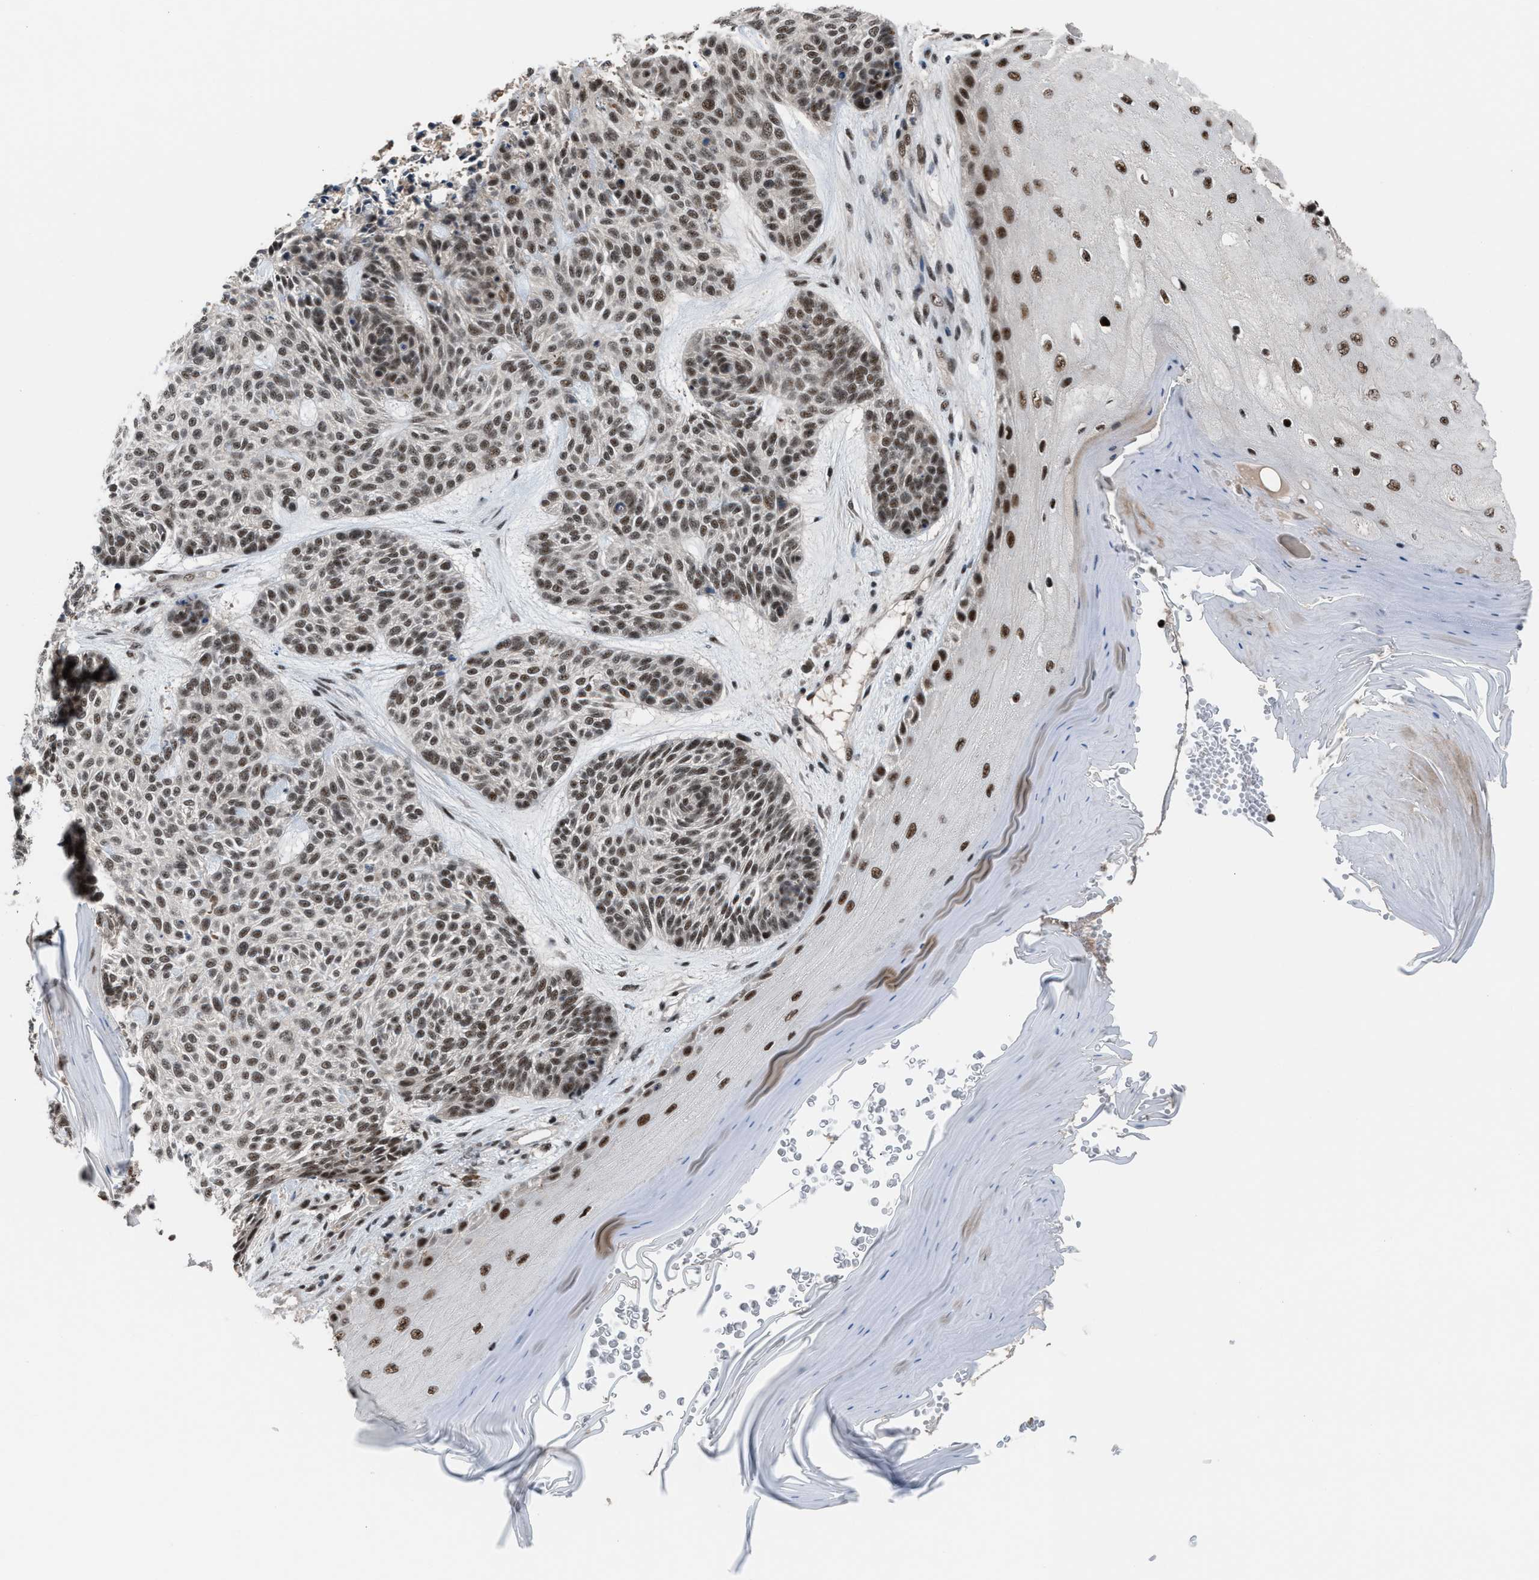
{"staining": {"intensity": "moderate", "quantity": ">75%", "location": "nuclear"}, "tissue": "skin cancer", "cell_type": "Tumor cells", "image_type": "cancer", "snomed": [{"axis": "morphology", "description": "Basal cell carcinoma"}, {"axis": "topography", "description": "Skin"}], "caption": "The image shows immunohistochemical staining of skin basal cell carcinoma. There is moderate nuclear staining is identified in approximately >75% of tumor cells. (DAB IHC with brightfield microscopy, high magnification).", "gene": "PRPF4", "patient": {"sex": "male", "age": 55}}